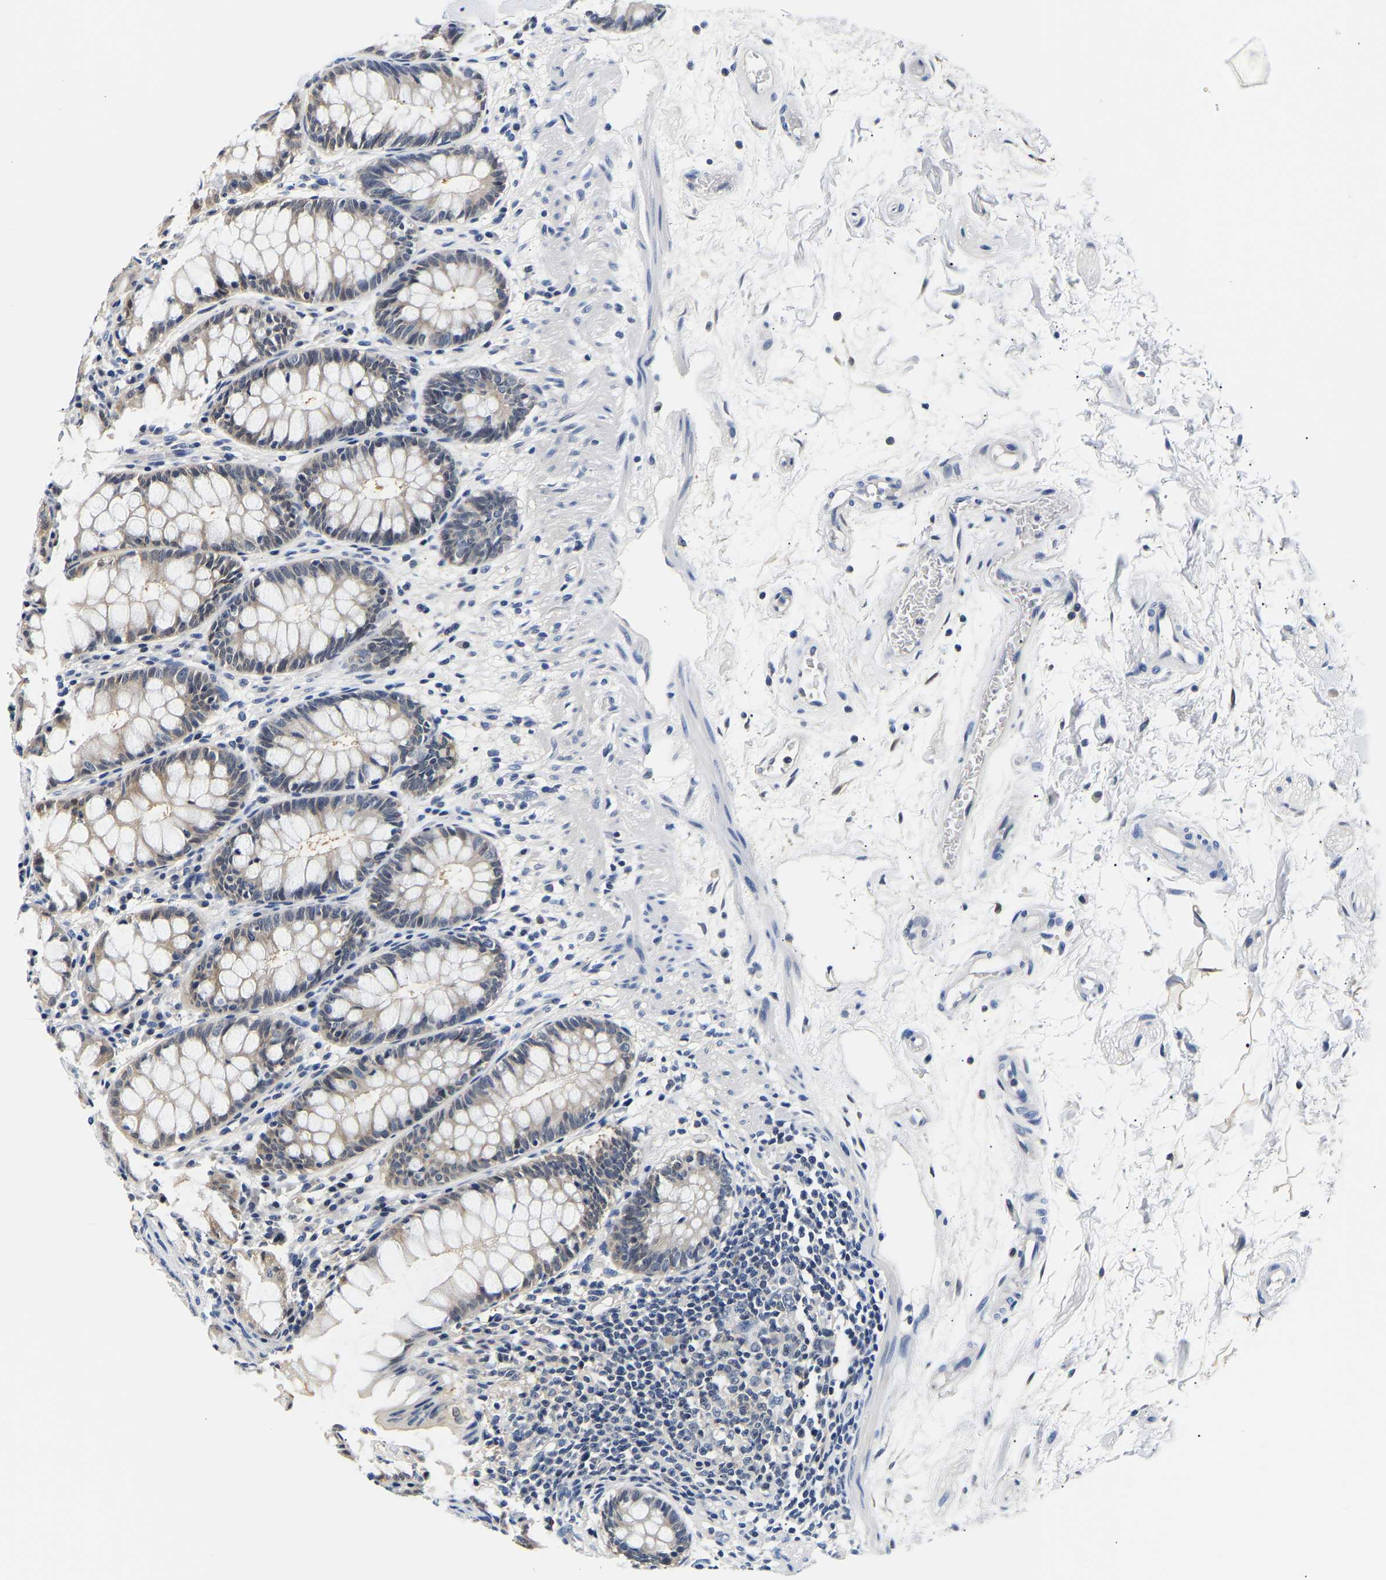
{"staining": {"intensity": "moderate", "quantity": "25%-75%", "location": "cytoplasmic/membranous"}, "tissue": "rectum", "cell_type": "Glandular cells", "image_type": "normal", "snomed": [{"axis": "morphology", "description": "Normal tissue, NOS"}, {"axis": "topography", "description": "Rectum"}], "caption": "Moderate cytoplasmic/membranous expression for a protein is present in about 25%-75% of glandular cells of normal rectum using IHC.", "gene": "UCHL3", "patient": {"sex": "male", "age": 64}}